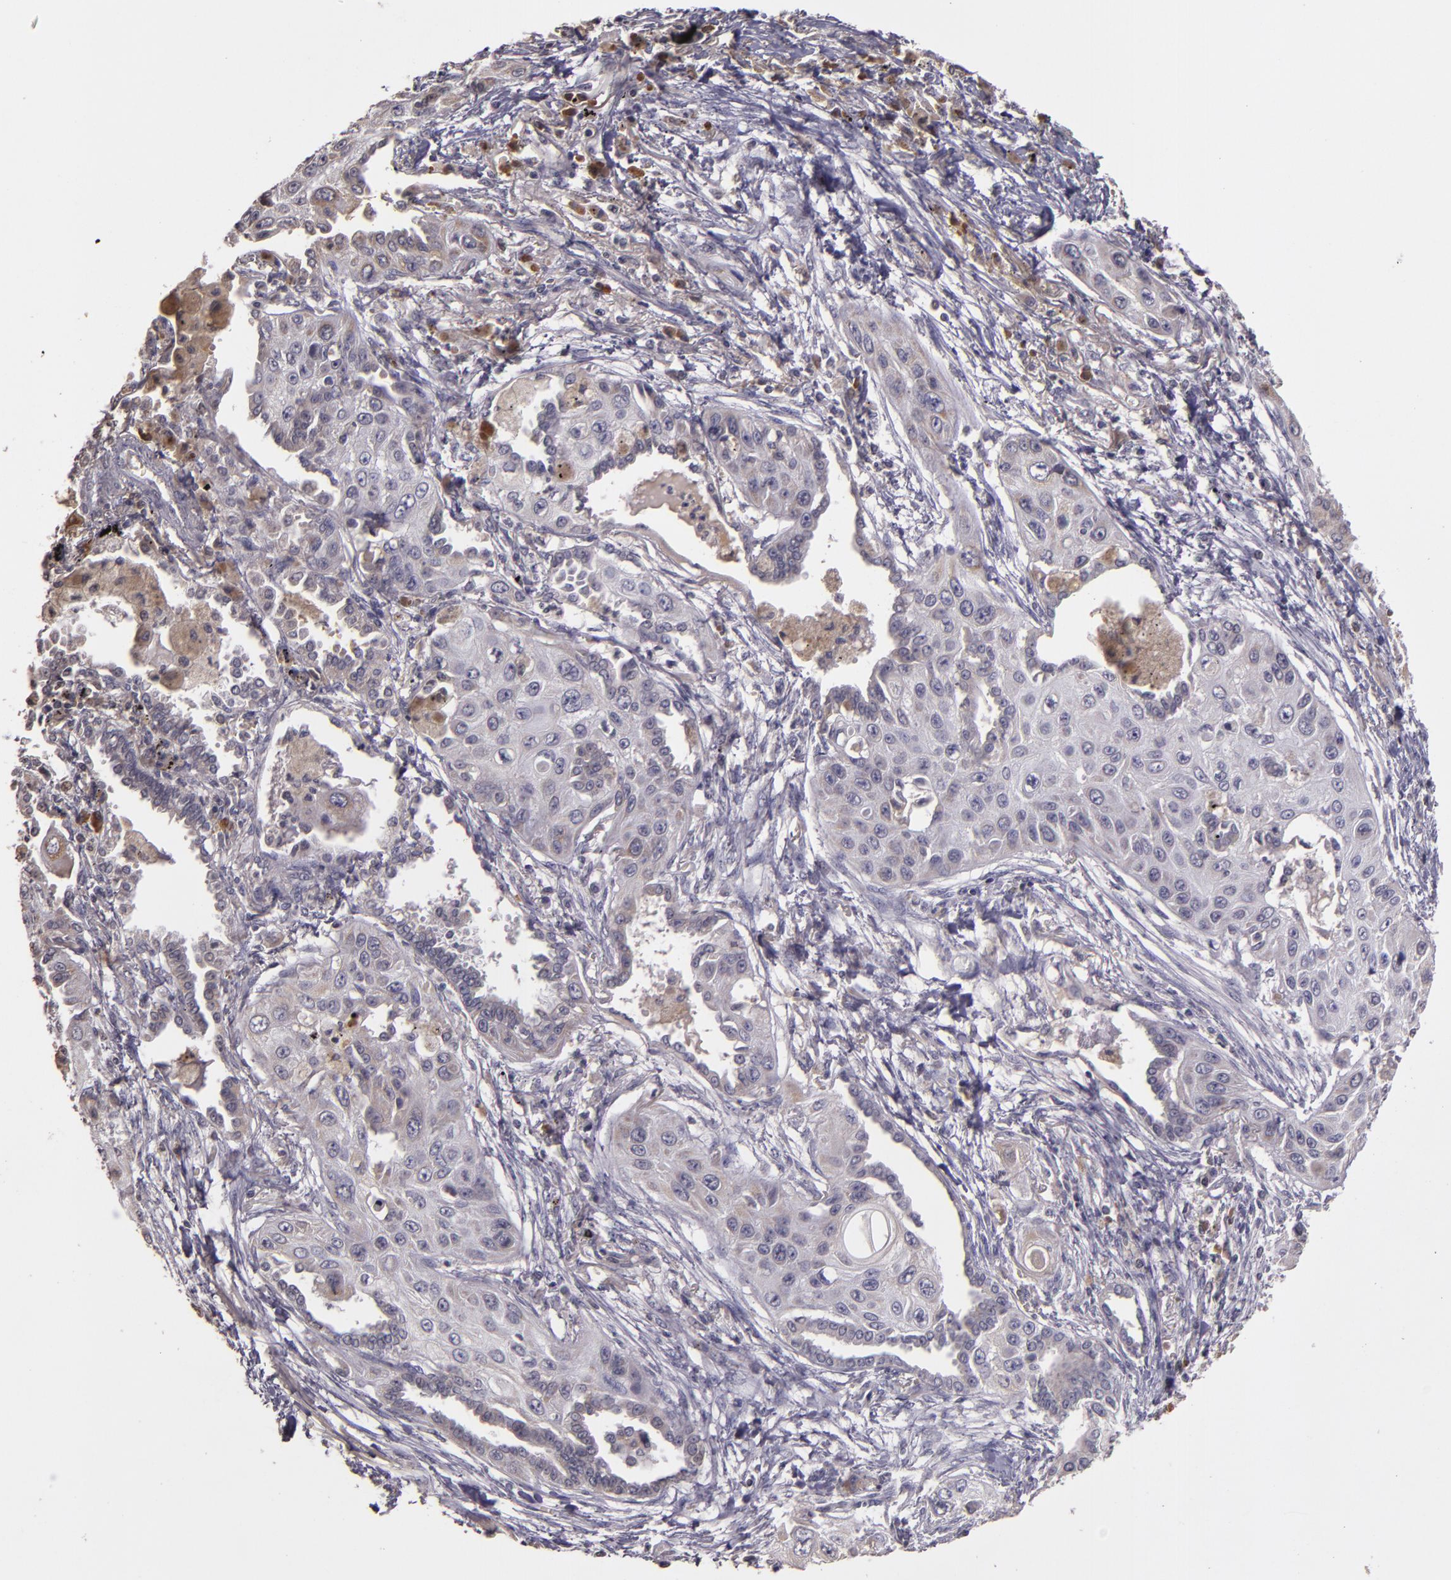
{"staining": {"intensity": "weak", "quantity": "<25%", "location": "cytoplasmic/membranous"}, "tissue": "lung cancer", "cell_type": "Tumor cells", "image_type": "cancer", "snomed": [{"axis": "morphology", "description": "Squamous cell carcinoma, NOS"}, {"axis": "topography", "description": "Lung"}], "caption": "This photomicrograph is of lung squamous cell carcinoma stained with immunohistochemistry to label a protein in brown with the nuclei are counter-stained blue. There is no expression in tumor cells.", "gene": "ABL1", "patient": {"sex": "male", "age": 71}}